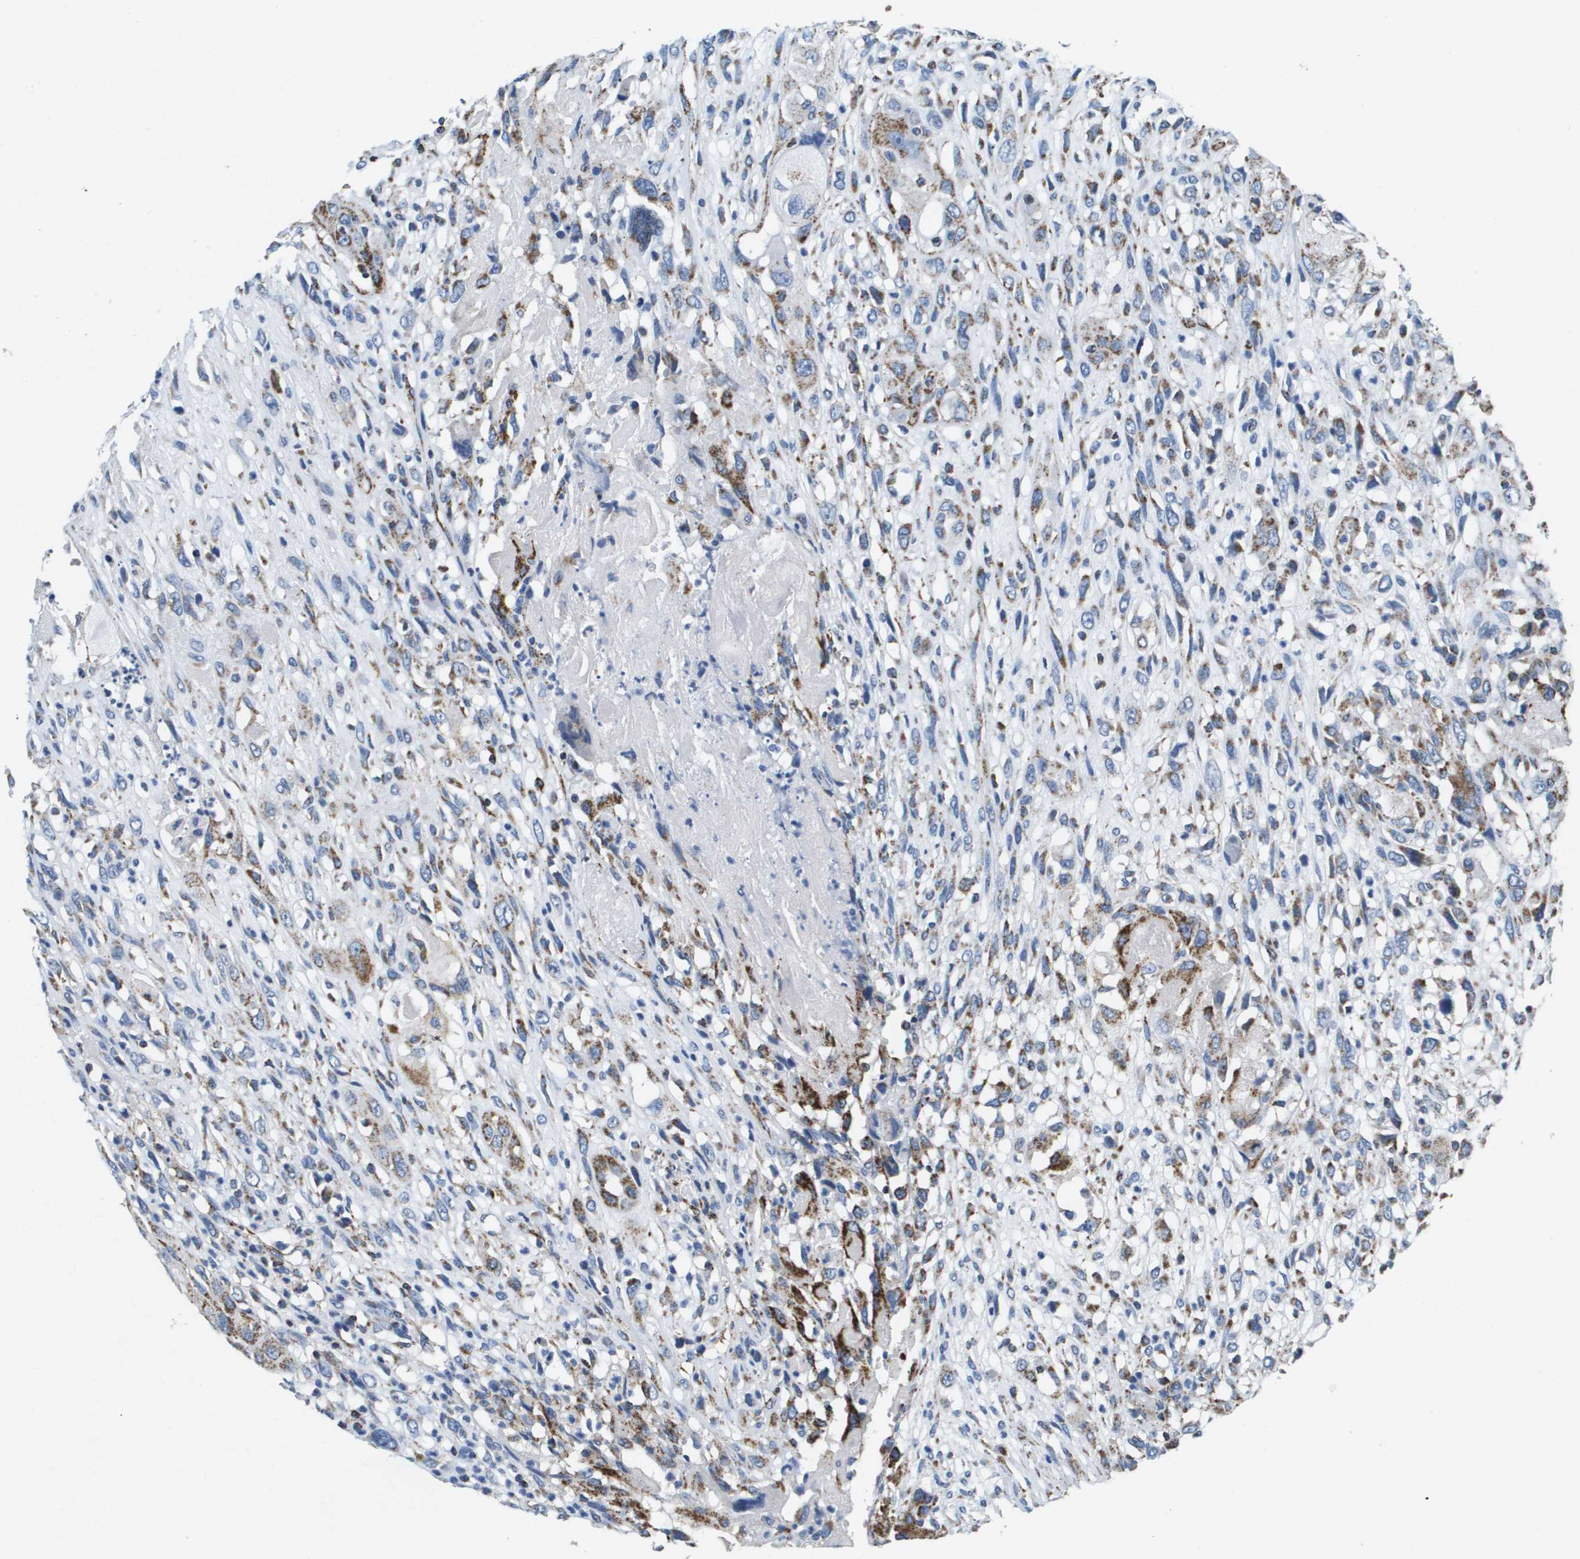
{"staining": {"intensity": "moderate", "quantity": "<25%", "location": "cytoplasmic/membranous"}, "tissue": "head and neck cancer", "cell_type": "Tumor cells", "image_type": "cancer", "snomed": [{"axis": "morphology", "description": "Necrosis, NOS"}, {"axis": "morphology", "description": "Neoplasm, malignant, NOS"}, {"axis": "topography", "description": "Salivary gland"}, {"axis": "topography", "description": "Head-Neck"}], "caption": "Human head and neck cancer (malignant neoplasm) stained with a brown dye reveals moderate cytoplasmic/membranous positive positivity in approximately <25% of tumor cells.", "gene": "ATP5F1B", "patient": {"sex": "male", "age": 43}}